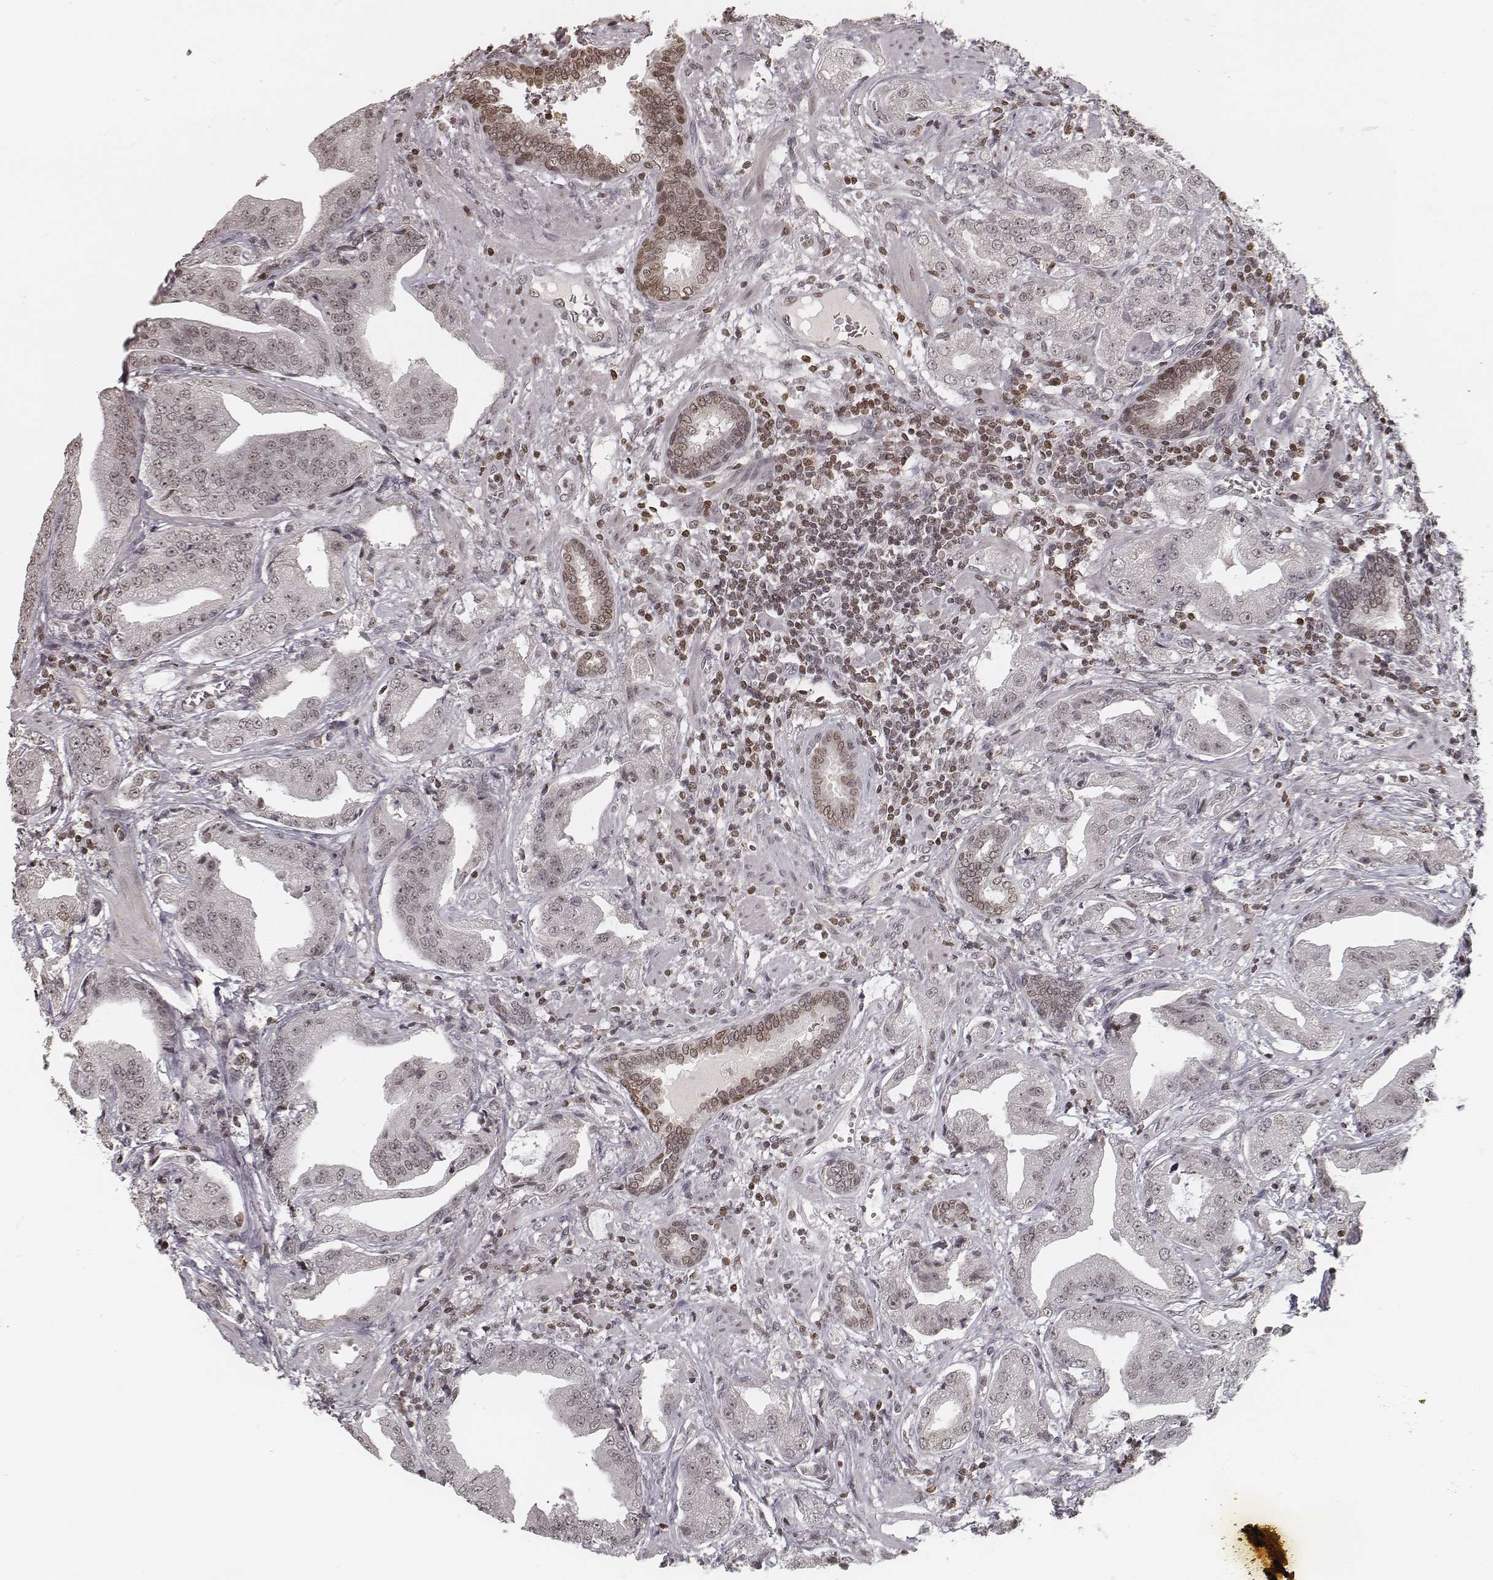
{"staining": {"intensity": "moderate", "quantity": "<25%", "location": "nuclear"}, "tissue": "prostate cancer", "cell_type": "Tumor cells", "image_type": "cancer", "snomed": [{"axis": "morphology", "description": "Adenocarcinoma, Low grade"}, {"axis": "topography", "description": "Prostate"}], "caption": "This is an image of immunohistochemistry staining of adenocarcinoma (low-grade) (prostate), which shows moderate staining in the nuclear of tumor cells.", "gene": "HMGA2", "patient": {"sex": "male", "age": 62}}